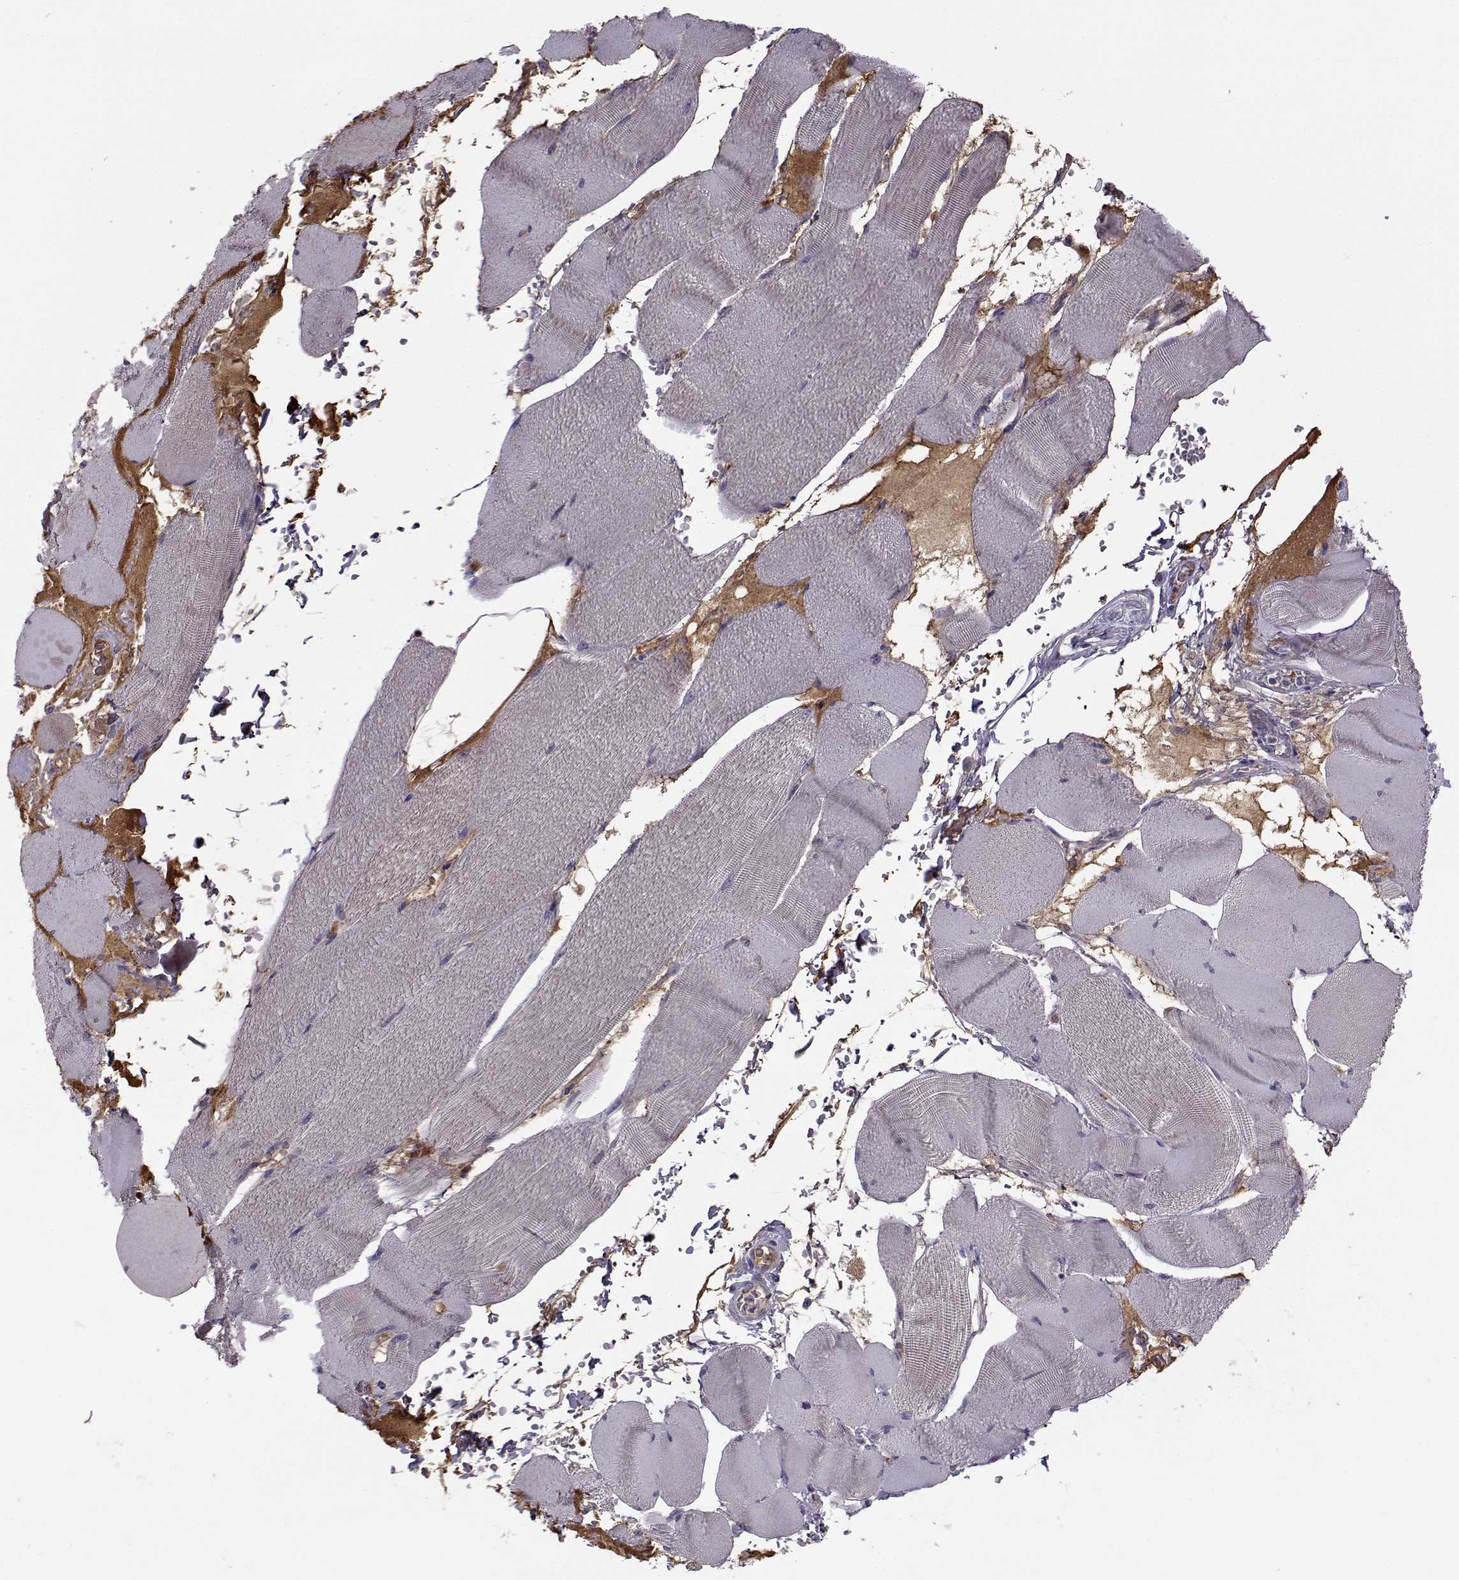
{"staining": {"intensity": "negative", "quantity": "none", "location": "none"}, "tissue": "skeletal muscle", "cell_type": "Myocytes", "image_type": "normal", "snomed": [{"axis": "morphology", "description": "Normal tissue, NOS"}, {"axis": "topography", "description": "Skeletal muscle"}], "caption": "Skeletal muscle stained for a protein using immunohistochemistry (IHC) exhibits no positivity myocytes.", "gene": "TNFRSF11B", "patient": {"sex": "male", "age": 56}}